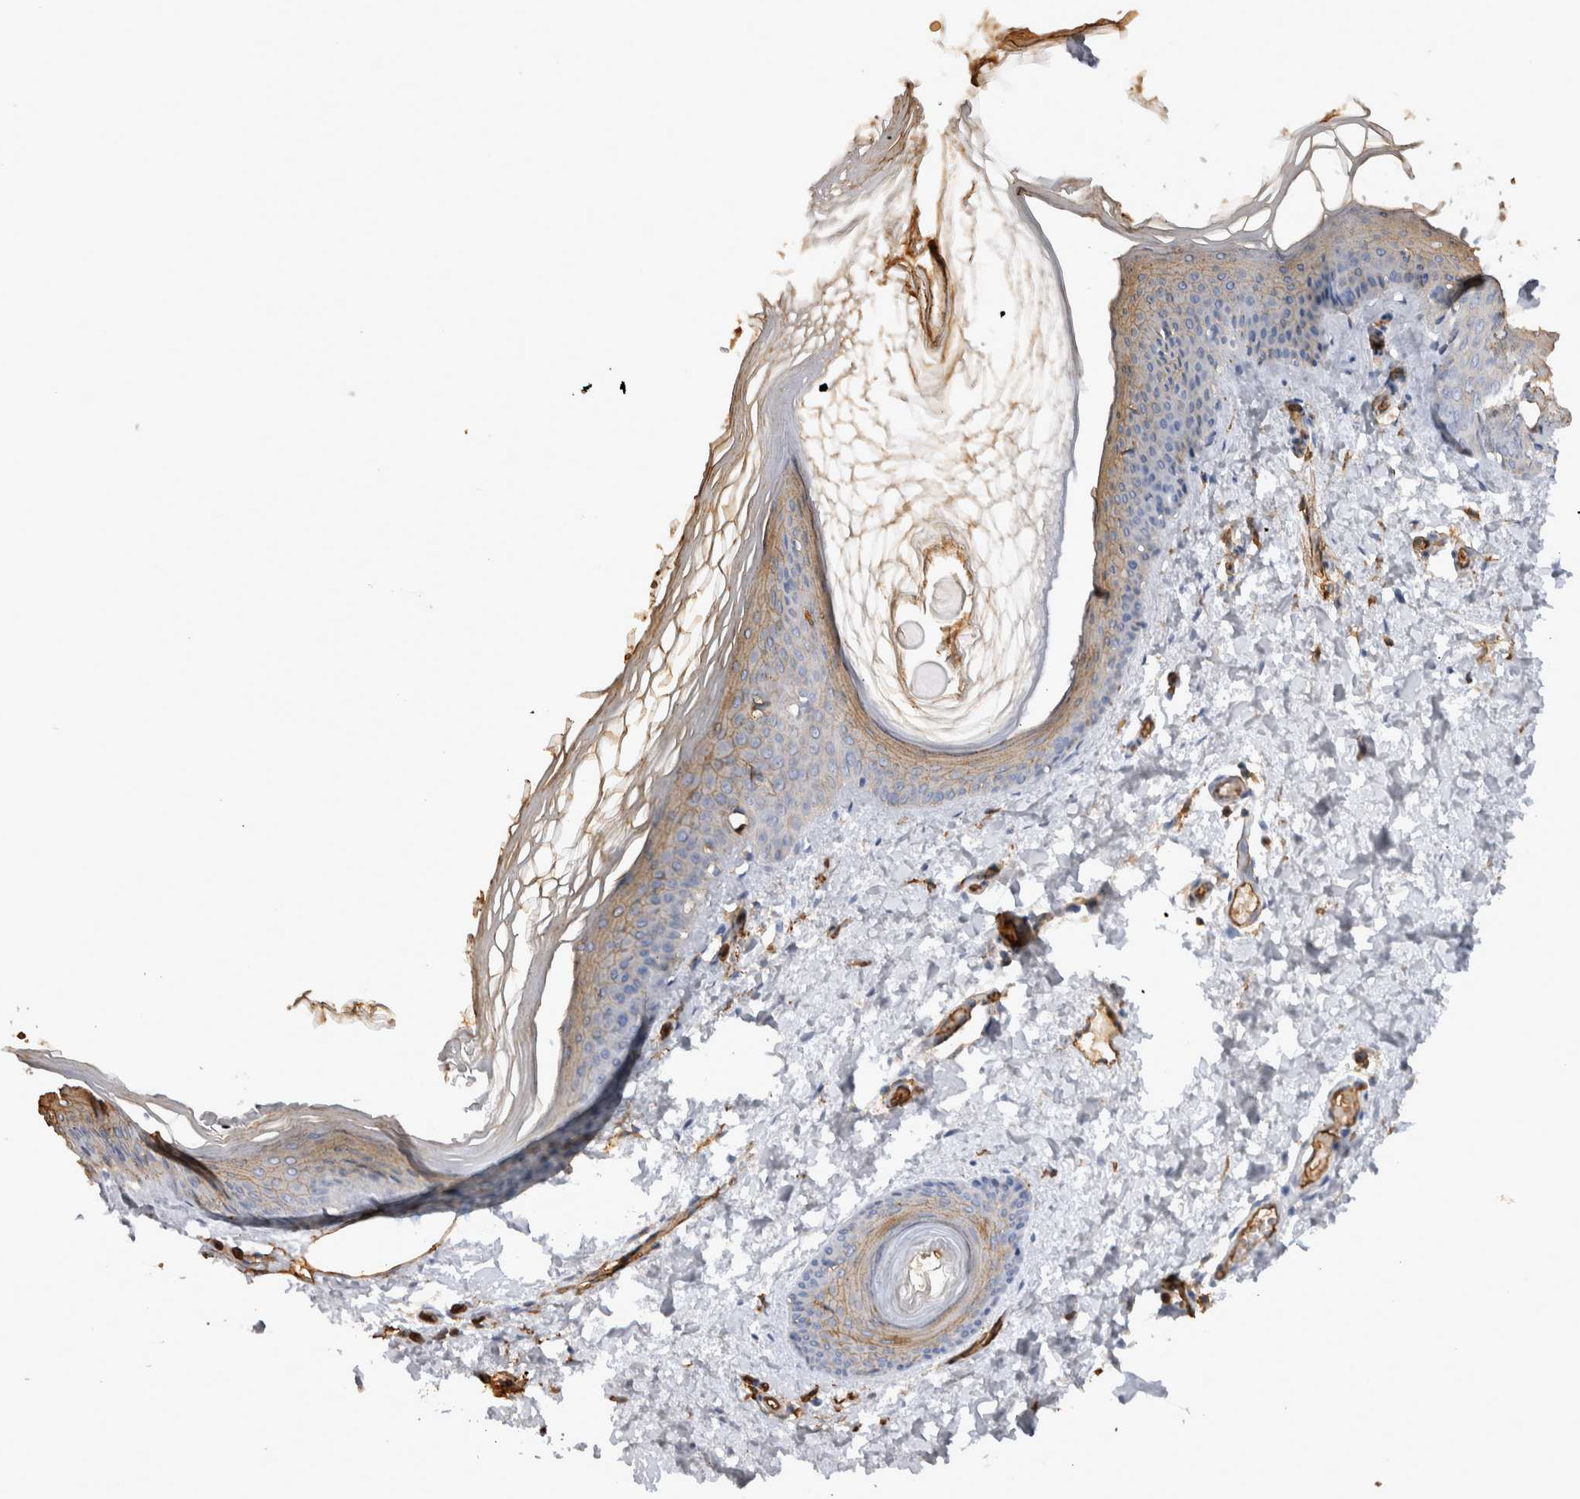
{"staining": {"intensity": "negative", "quantity": "none", "location": "none"}, "tissue": "skin", "cell_type": "Fibroblasts", "image_type": "normal", "snomed": [{"axis": "morphology", "description": "Normal tissue, NOS"}, {"axis": "topography", "description": "Skin"}], "caption": "High magnification brightfield microscopy of normal skin stained with DAB (brown) and counterstained with hematoxylin (blue): fibroblasts show no significant positivity.", "gene": "IL17RC", "patient": {"sex": "female", "age": 27}}